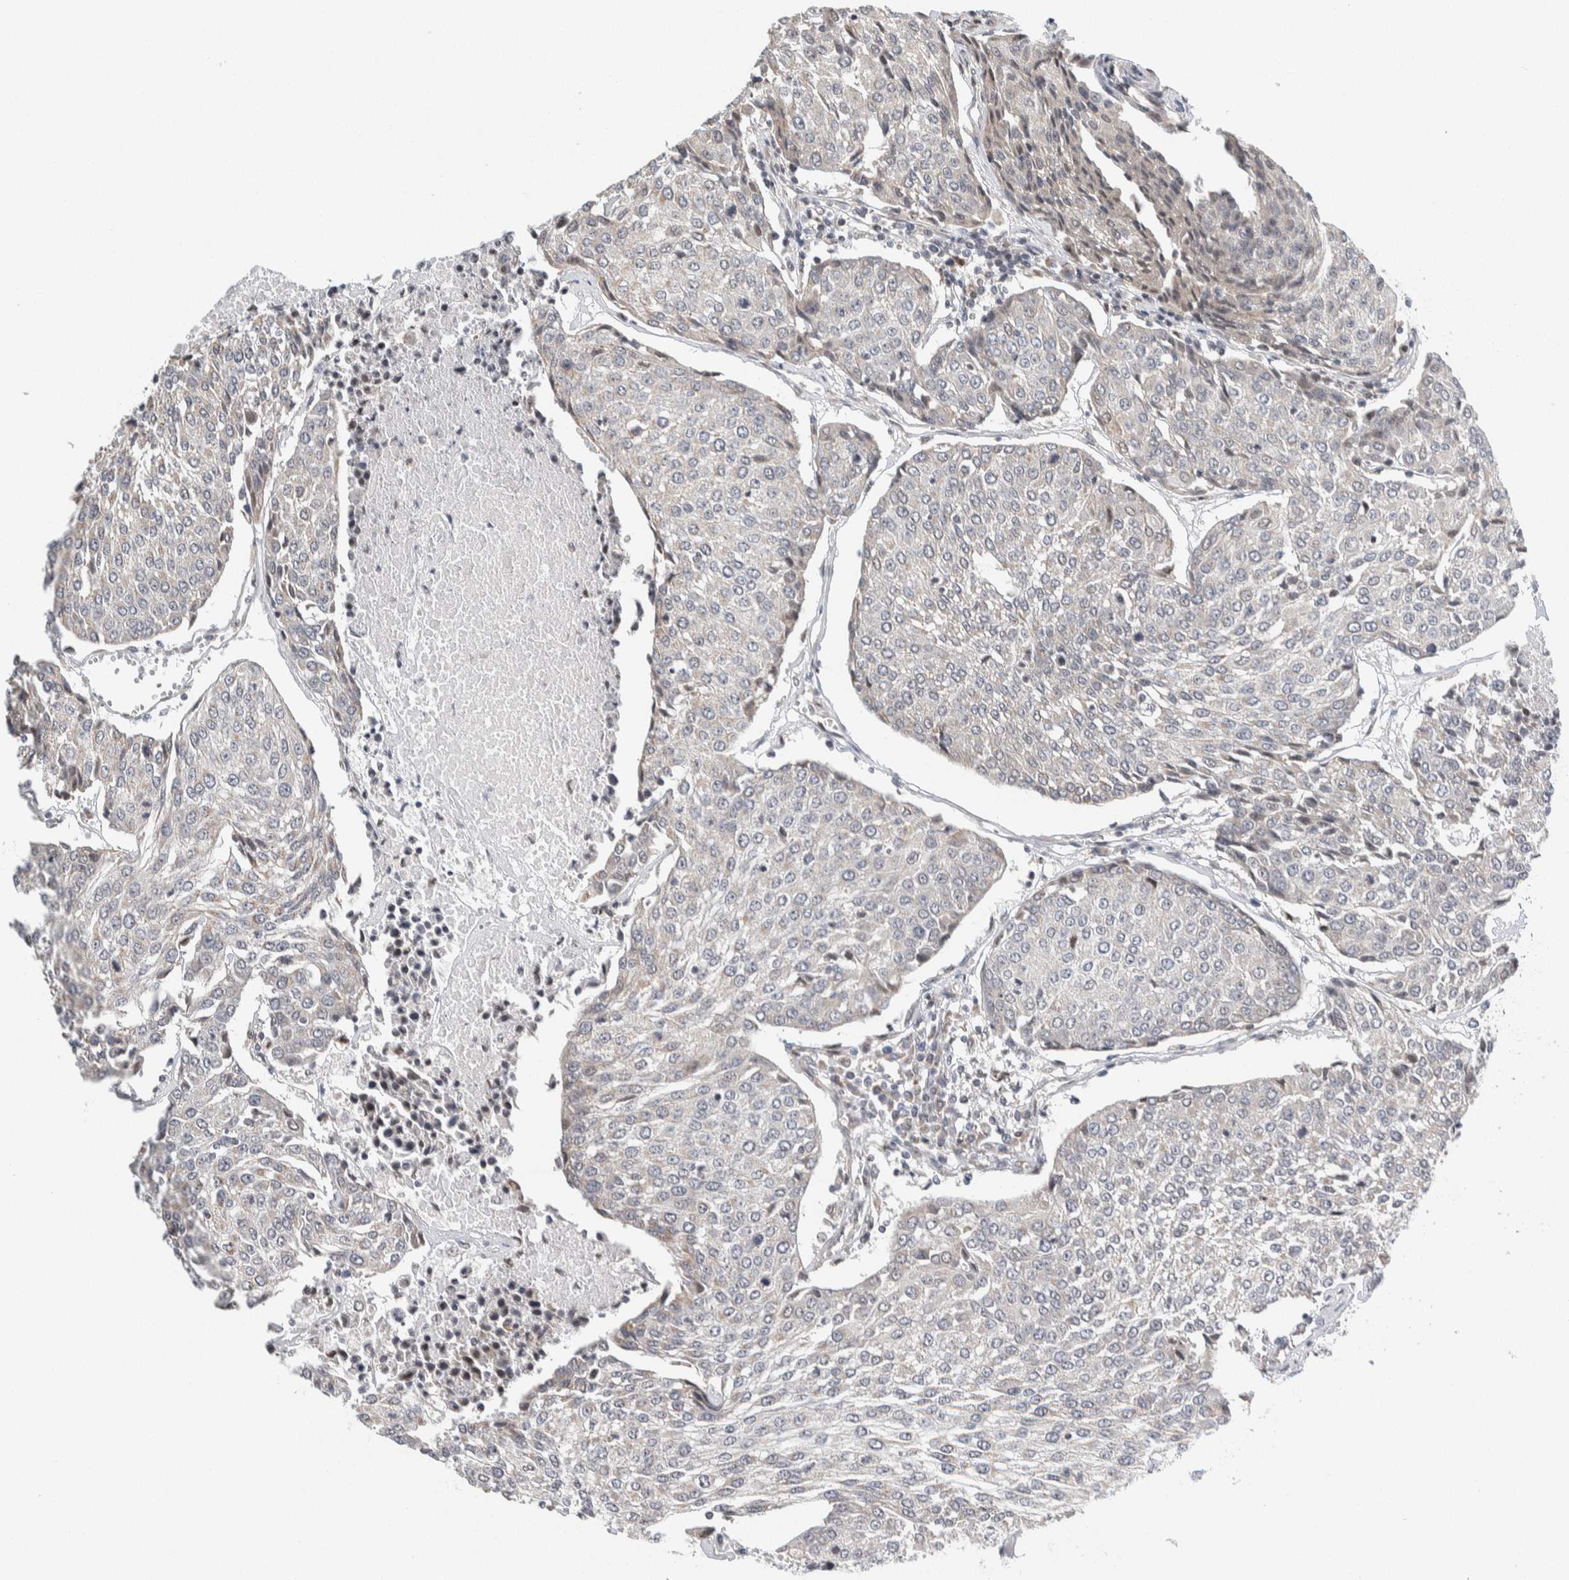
{"staining": {"intensity": "negative", "quantity": "none", "location": "none"}, "tissue": "urothelial cancer", "cell_type": "Tumor cells", "image_type": "cancer", "snomed": [{"axis": "morphology", "description": "Urothelial carcinoma, High grade"}, {"axis": "topography", "description": "Urinary bladder"}], "caption": "Tumor cells show no significant staining in high-grade urothelial carcinoma.", "gene": "NEUROD1", "patient": {"sex": "female", "age": 85}}